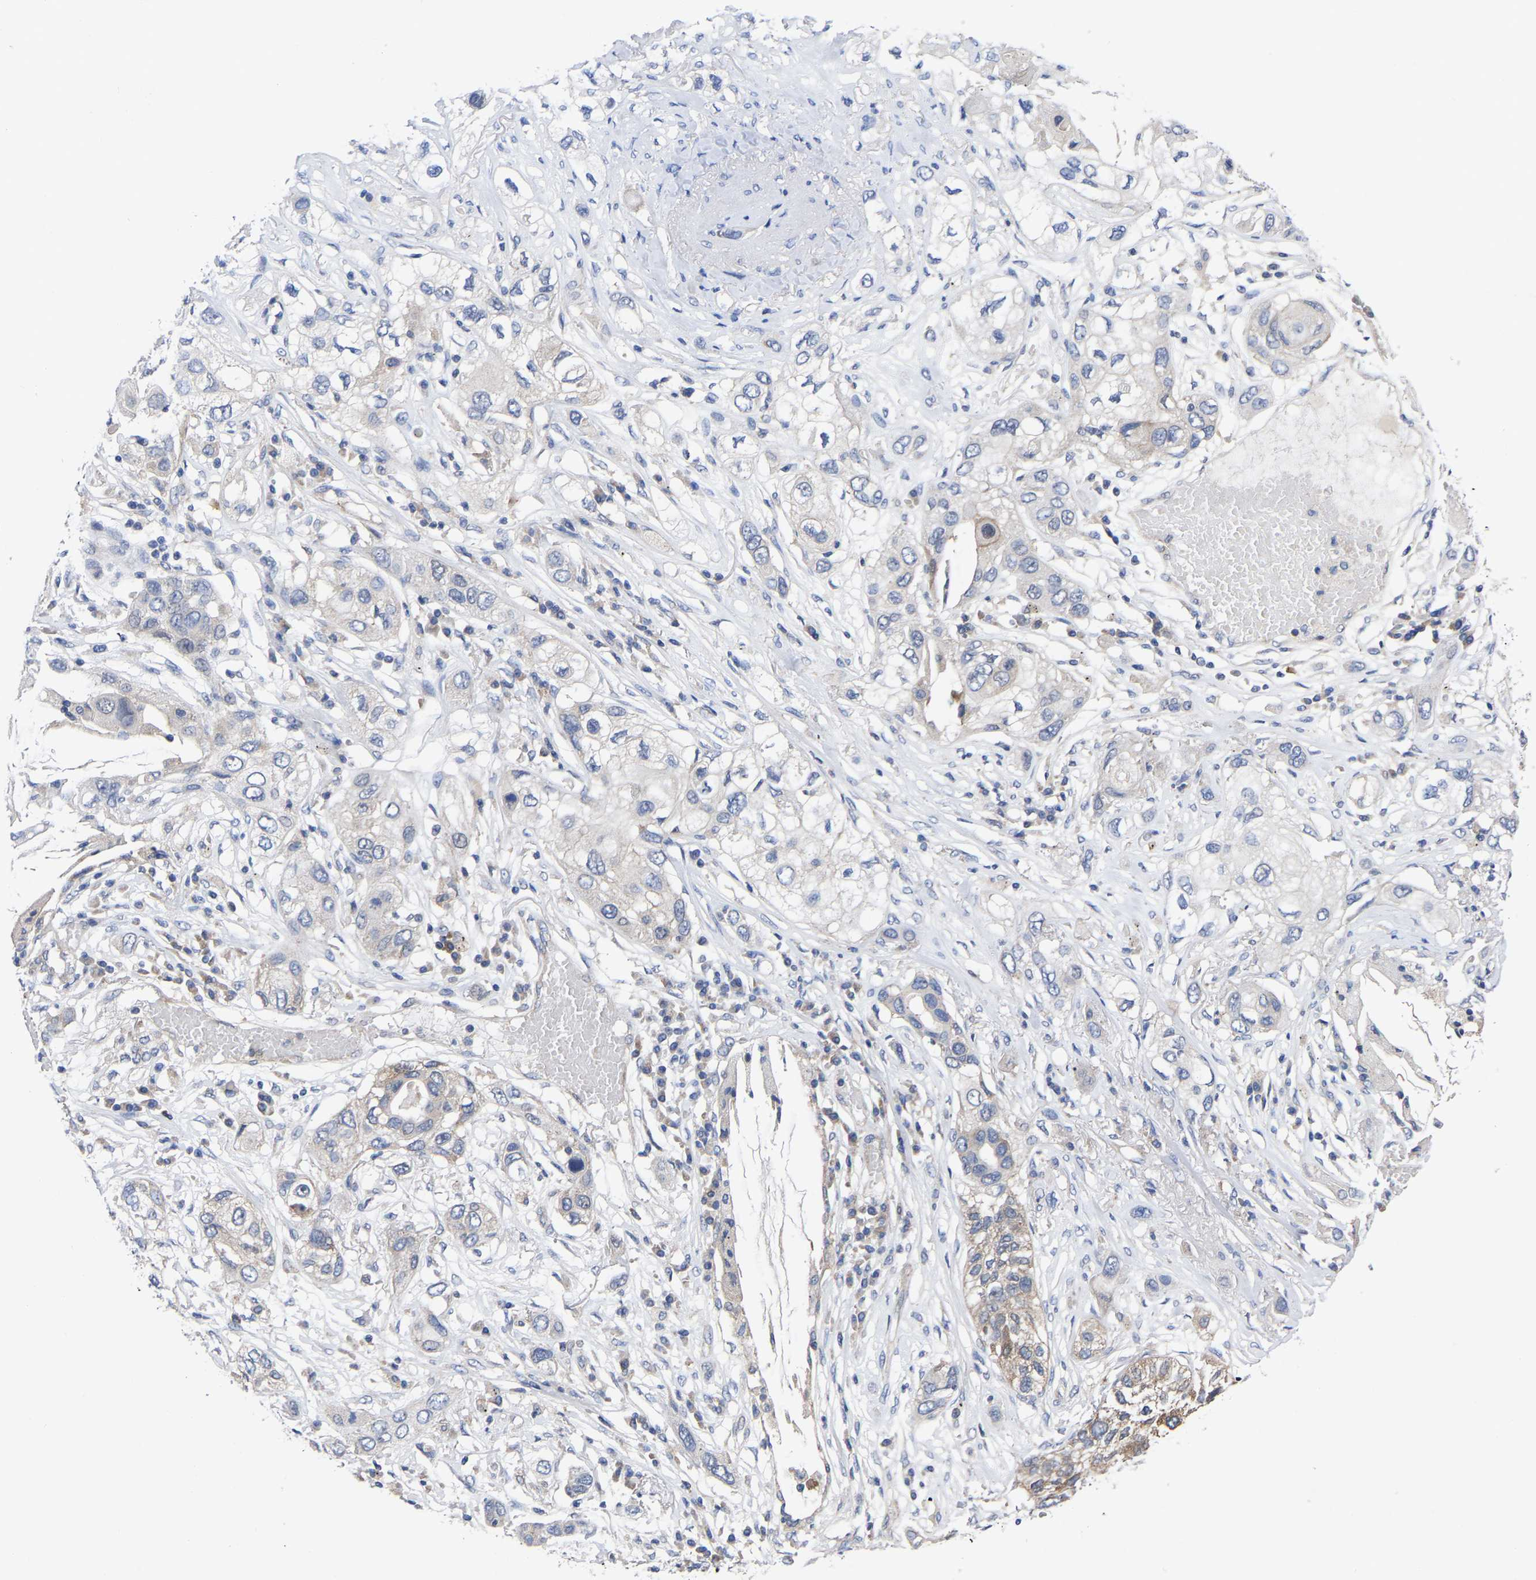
{"staining": {"intensity": "negative", "quantity": "none", "location": "none"}, "tissue": "lung cancer", "cell_type": "Tumor cells", "image_type": "cancer", "snomed": [{"axis": "morphology", "description": "Squamous cell carcinoma, NOS"}, {"axis": "topography", "description": "Lung"}], "caption": "Immunohistochemical staining of squamous cell carcinoma (lung) exhibits no significant expression in tumor cells.", "gene": "TCP1", "patient": {"sex": "male", "age": 71}}